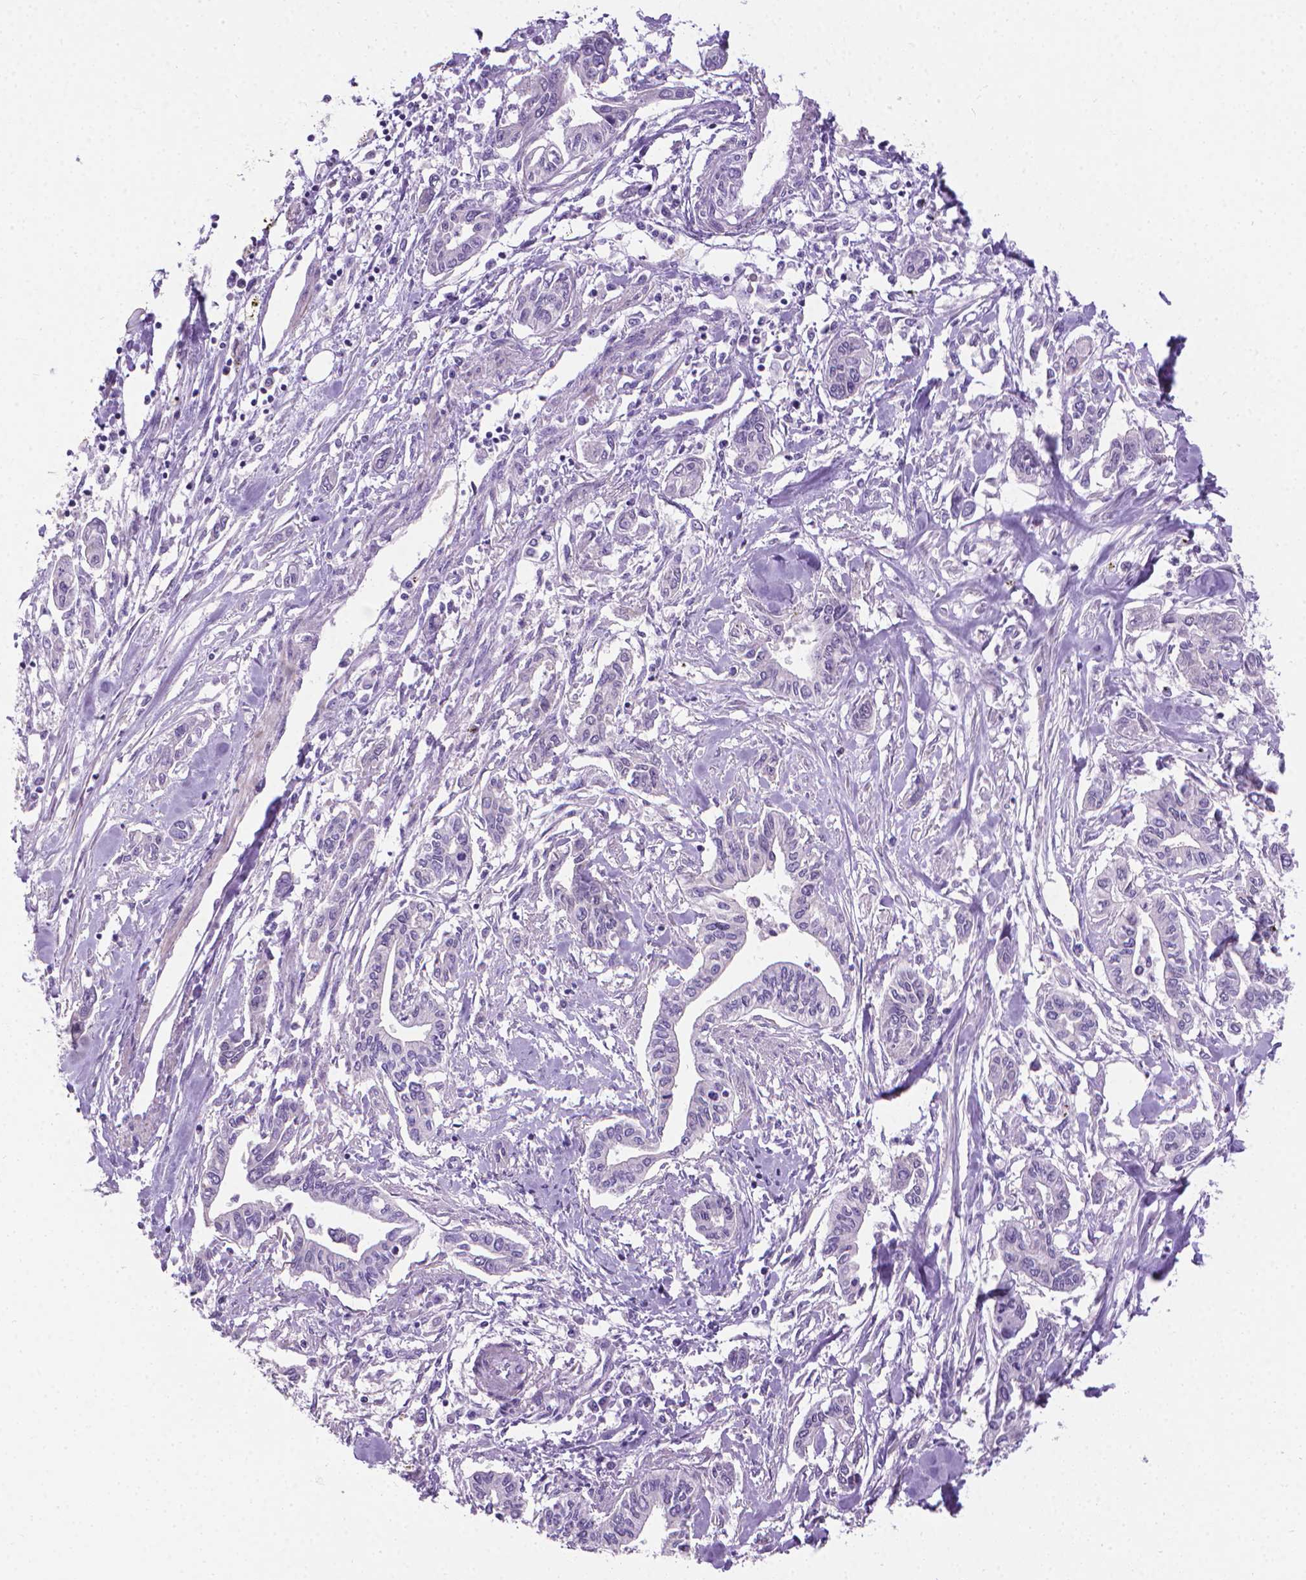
{"staining": {"intensity": "negative", "quantity": "none", "location": "none"}, "tissue": "pancreatic cancer", "cell_type": "Tumor cells", "image_type": "cancer", "snomed": [{"axis": "morphology", "description": "Adenocarcinoma, NOS"}, {"axis": "topography", "description": "Pancreas"}], "caption": "The immunohistochemistry histopathology image has no significant expression in tumor cells of pancreatic cancer tissue.", "gene": "PNMA2", "patient": {"sex": "male", "age": 60}}